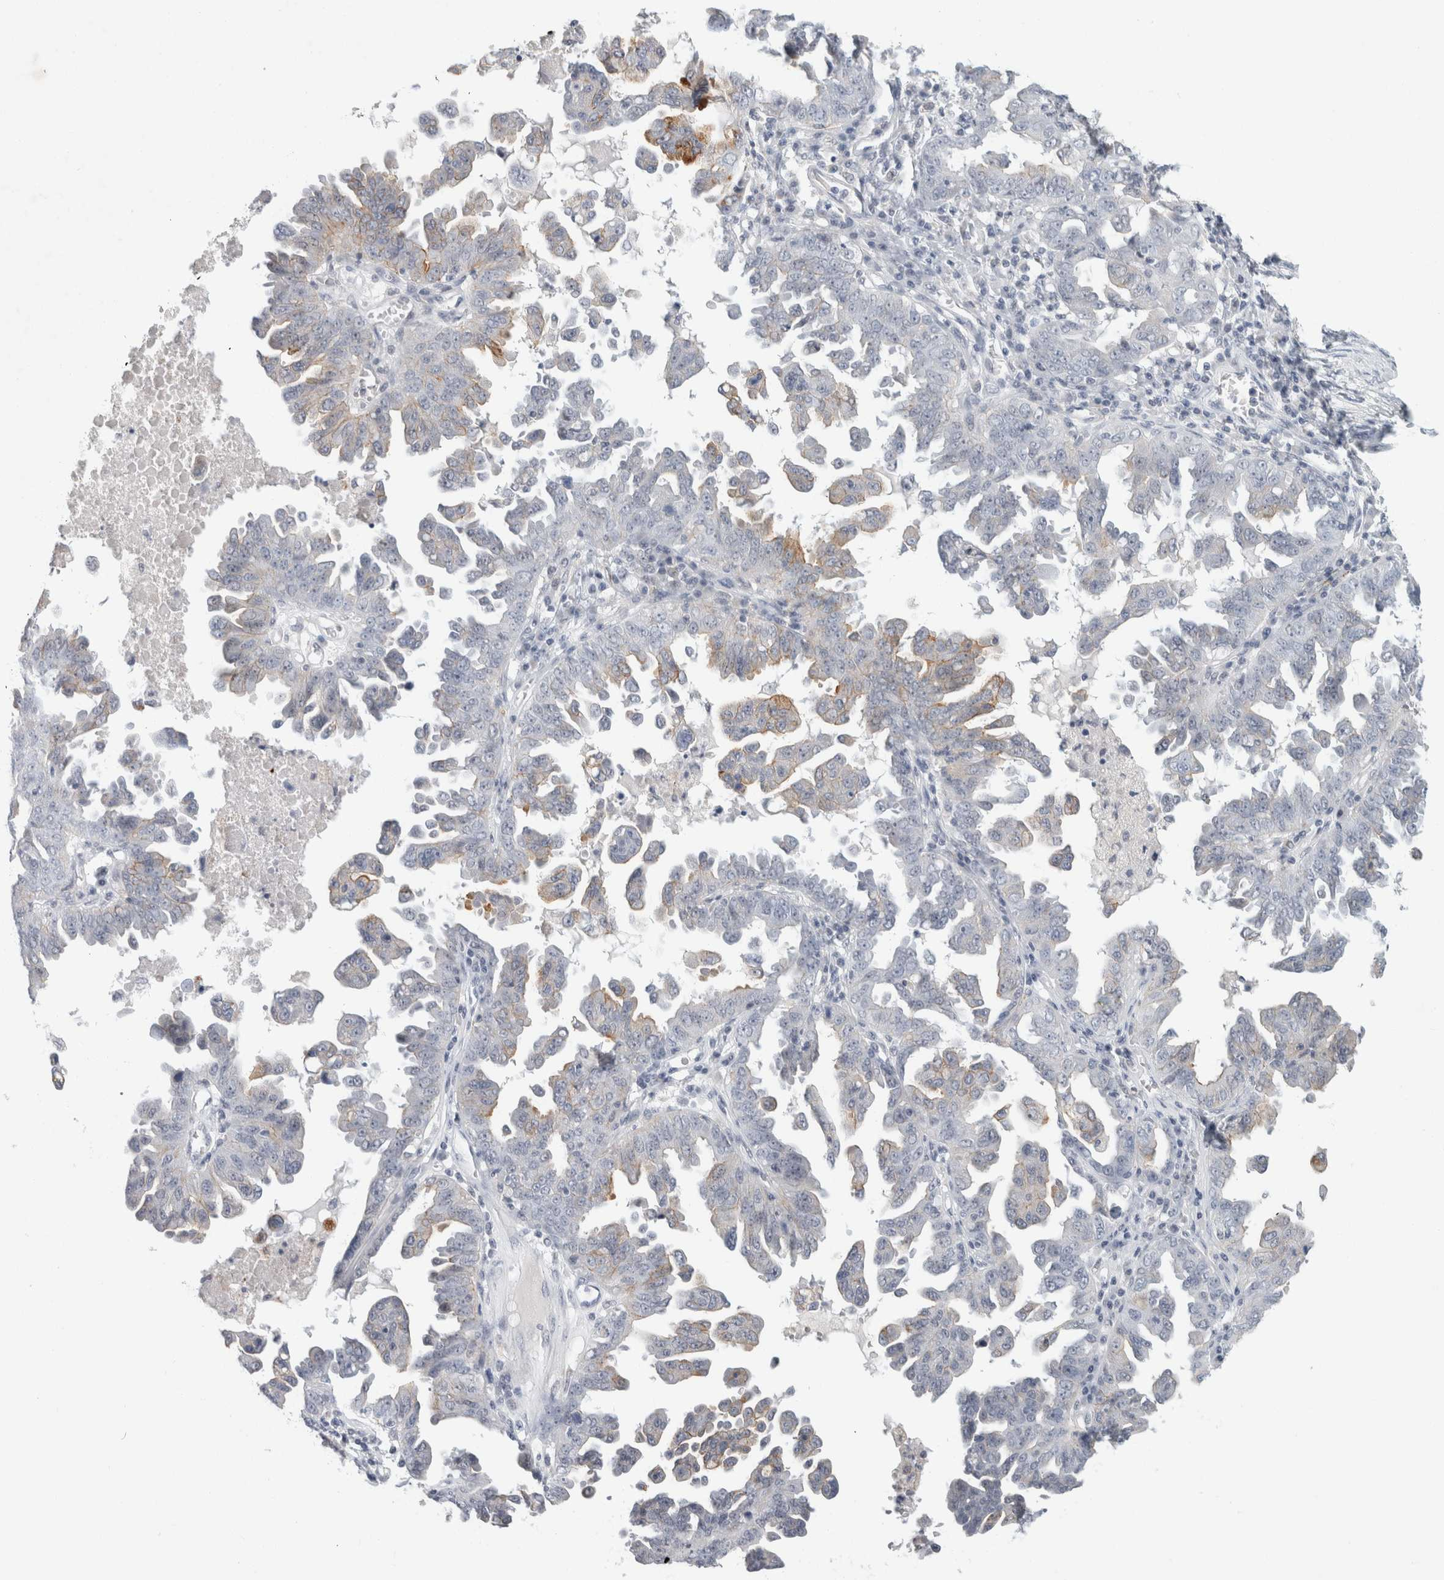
{"staining": {"intensity": "moderate", "quantity": "<25%", "location": "cytoplasmic/membranous"}, "tissue": "ovarian cancer", "cell_type": "Tumor cells", "image_type": "cancer", "snomed": [{"axis": "morphology", "description": "Carcinoma, endometroid"}, {"axis": "topography", "description": "Ovary"}], "caption": "Immunohistochemical staining of ovarian endometroid carcinoma shows moderate cytoplasmic/membranous protein staining in approximately <25% of tumor cells.", "gene": "NIPA1", "patient": {"sex": "female", "age": 62}}